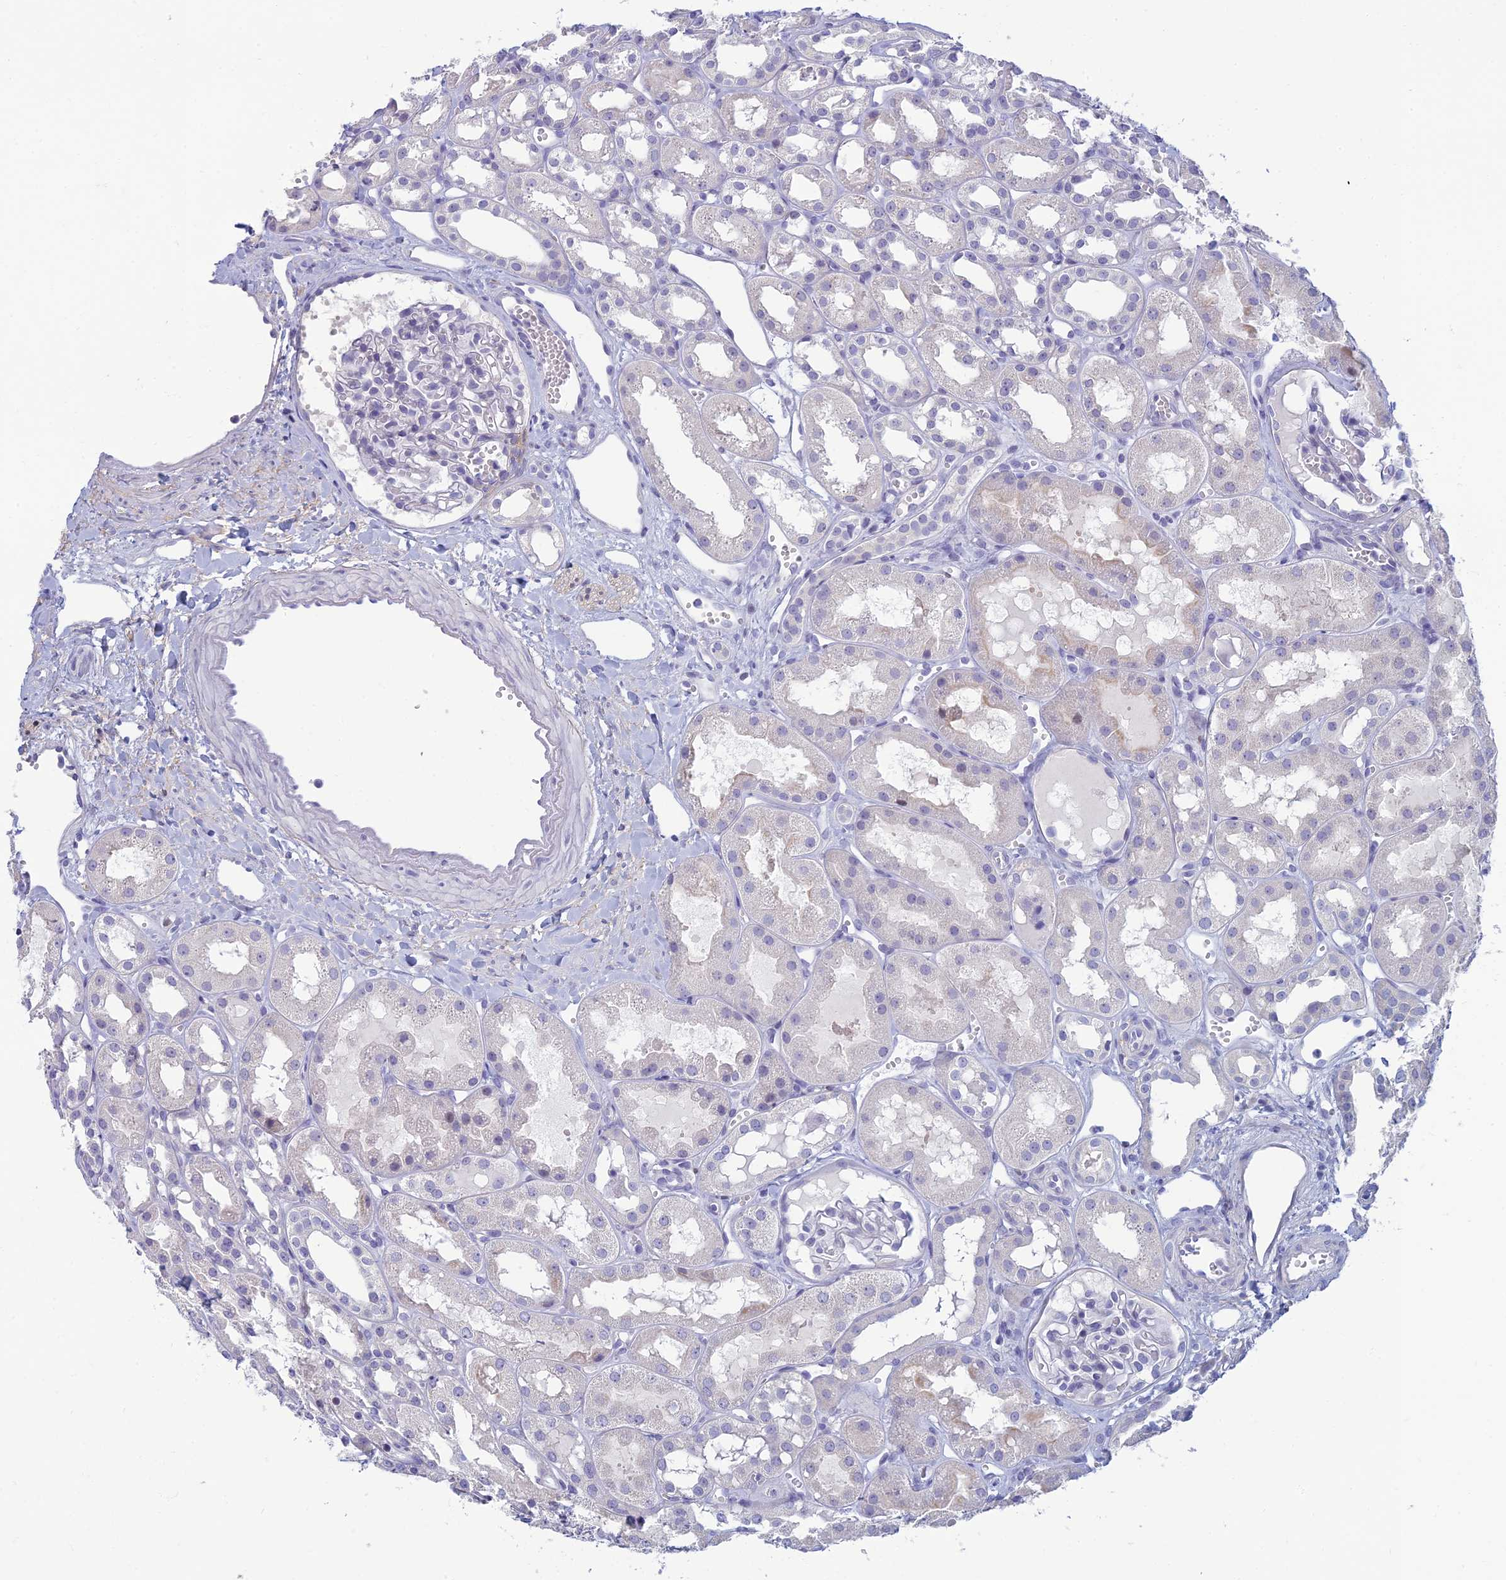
{"staining": {"intensity": "negative", "quantity": "none", "location": "none"}, "tissue": "kidney", "cell_type": "Cells in glomeruli", "image_type": "normal", "snomed": [{"axis": "morphology", "description": "Normal tissue, NOS"}, {"axis": "topography", "description": "Kidney"}], "caption": "An image of kidney stained for a protein displays no brown staining in cells in glomeruli.", "gene": "NEURL1", "patient": {"sex": "male", "age": 16}}